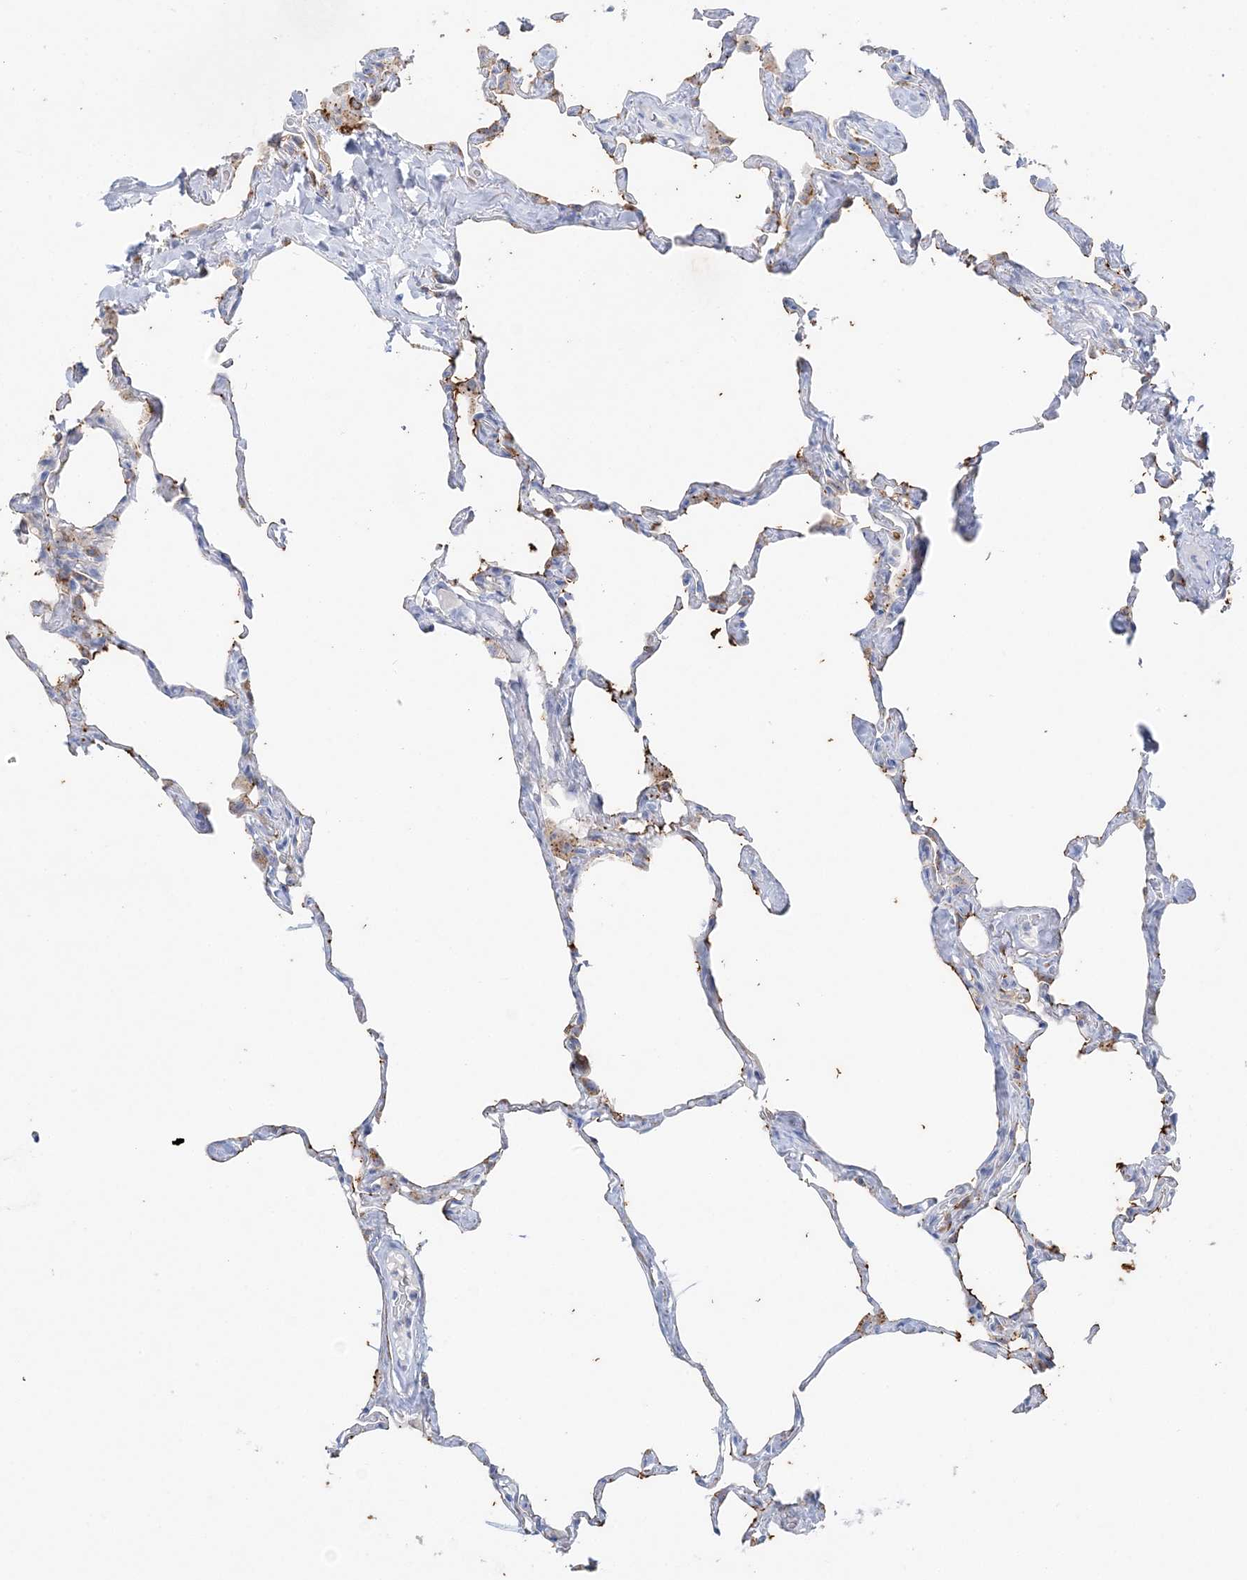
{"staining": {"intensity": "negative", "quantity": "none", "location": "none"}, "tissue": "lung", "cell_type": "Alveolar cells", "image_type": "normal", "snomed": [{"axis": "morphology", "description": "Normal tissue, NOS"}, {"axis": "topography", "description": "Lung"}], "caption": "This image is of normal lung stained with immunohistochemistry to label a protein in brown with the nuclei are counter-stained blue. There is no positivity in alveolar cells. (Stains: DAB (3,3'-diaminobenzidine) IHC with hematoxylin counter stain, Microscopy: brightfield microscopy at high magnification).", "gene": "SLC5A6", "patient": {"sex": "male", "age": 65}}